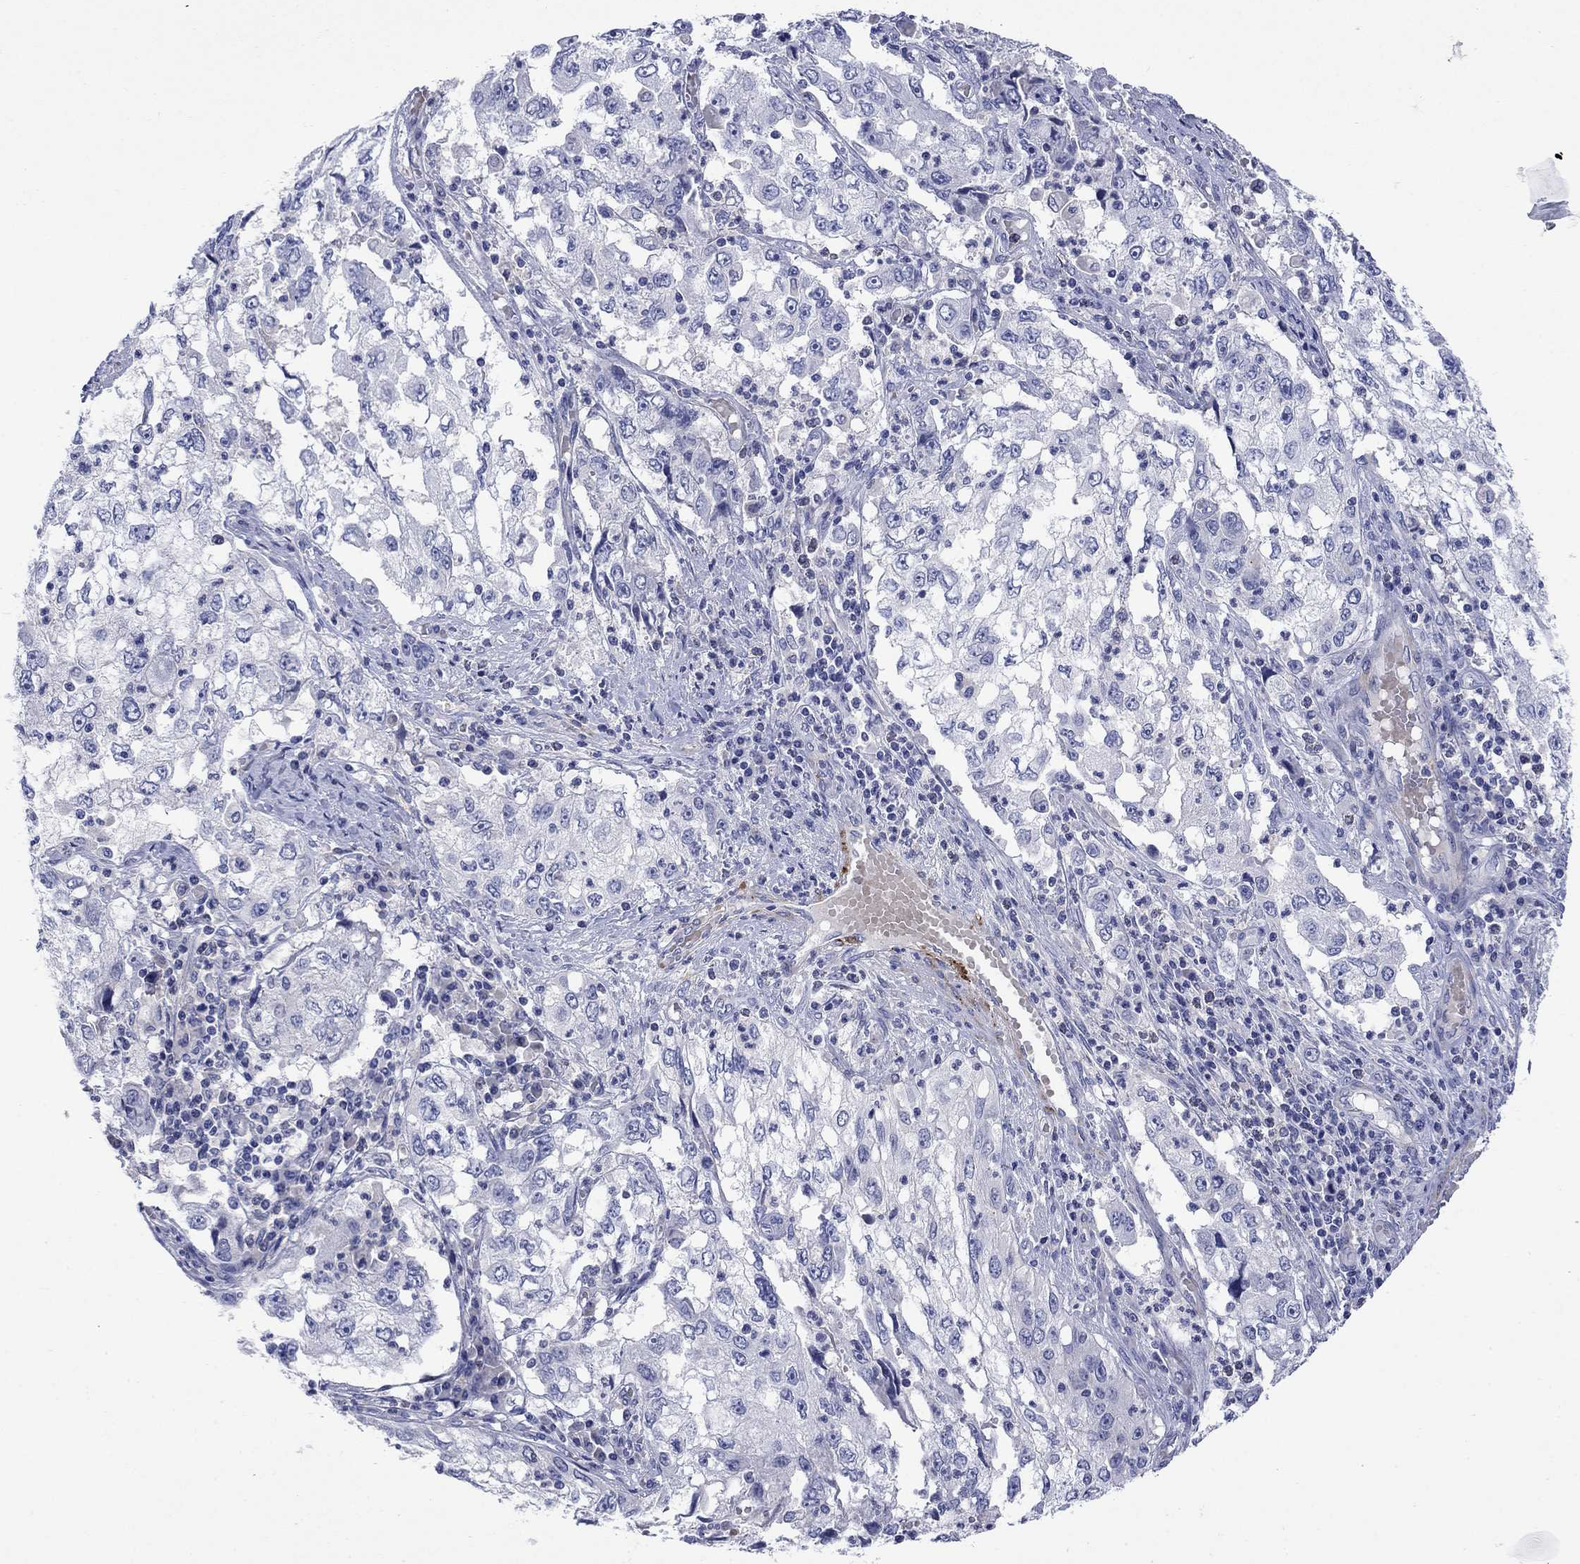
{"staining": {"intensity": "negative", "quantity": "none", "location": "none"}, "tissue": "cervical cancer", "cell_type": "Tumor cells", "image_type": "cancer", "snomed": [{"axis": "morphology", "description": "Squamous cell carcinoma, NOS"}, {"axis": "topography", "description": "Cervix"}], "caption": "A high-resolution micrograph shows immunohistochemistry (IHC) staining of cervical squamous cell carcinoma, which exhibits no significant staining in tumor cells.", "gene": "PTPRZ1", "patient": {"sex": "female", "age": 36}}